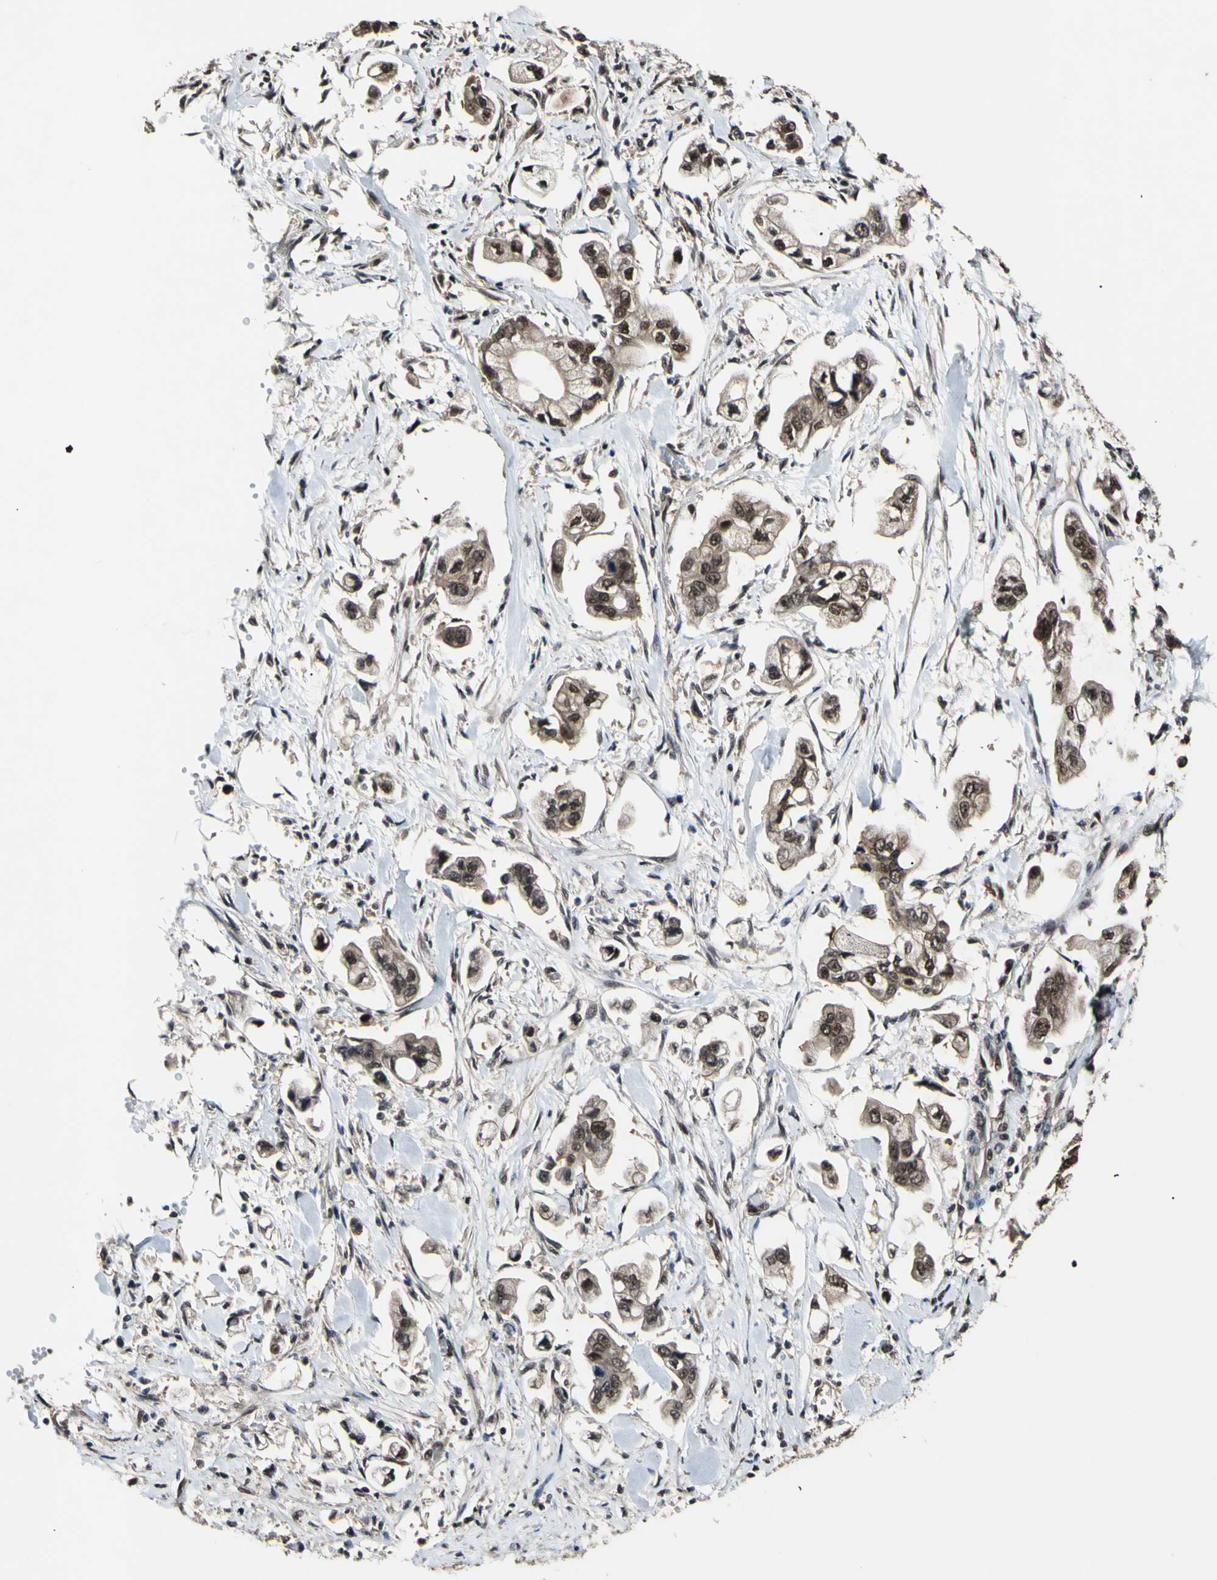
{"staining": {"intensity": "weak", "quantity": ">75%", "location": "cytoplasmic/membranous,nuclear"}, "tissue": "stomach cancer", "cell_type": "Tumor cells", "image_type": "cancer", "snomed": [{"axis": "morphology", "description": "Adenocarcinoma, NOS"}, {"axis": "topography", "description": "Stomach"}], "caption": "Stomach cancer (adenocarcinoma) was stained to show a protein in brown. There is low levels of weak cytoplasmic/membranous and nuclear expression in approximately >75% of tumor cells.", "gene": "PSMD10", "patient": {"sex": "male", "age": 62}}